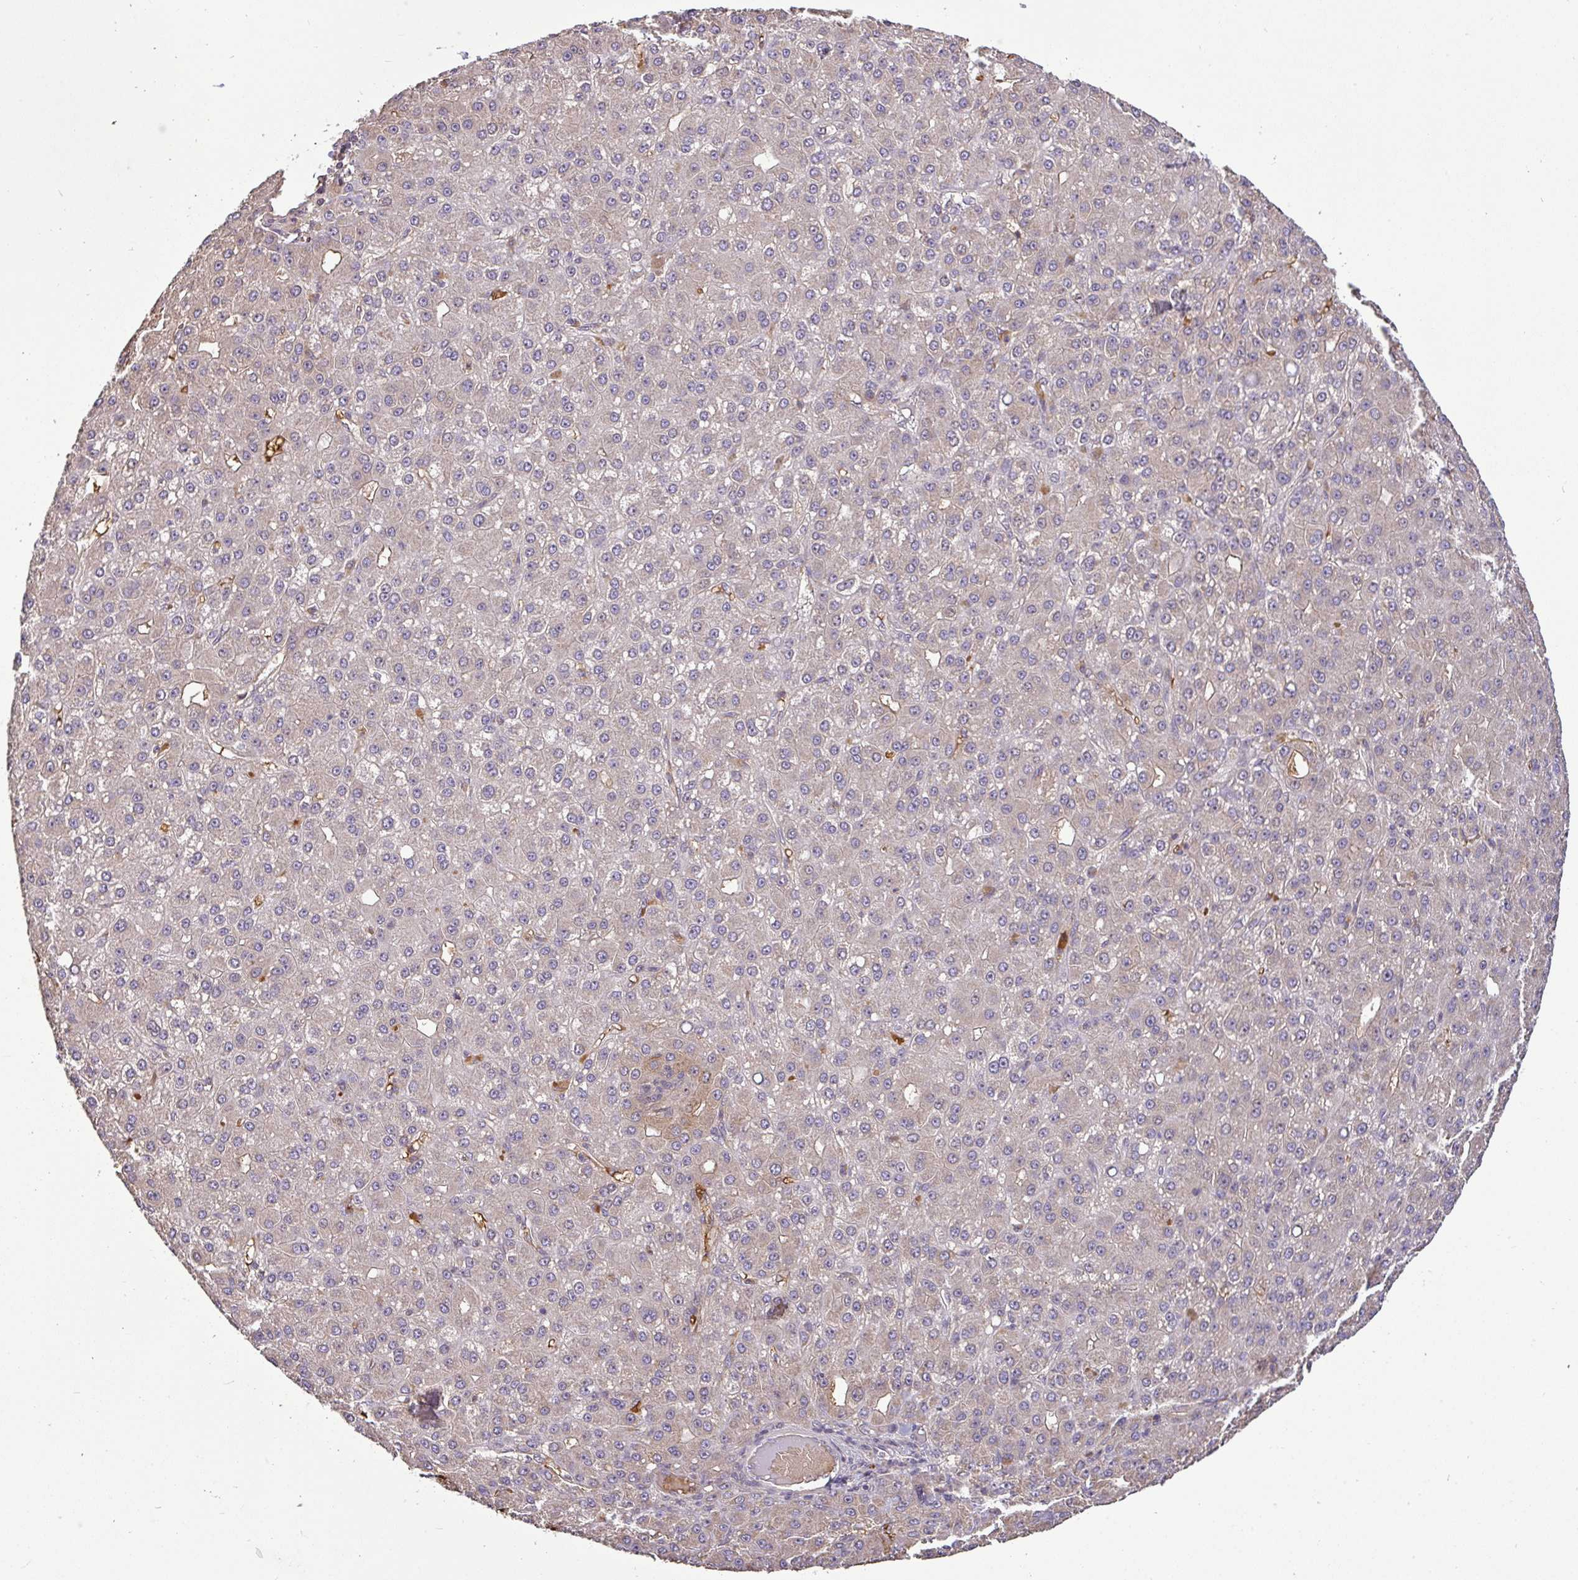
{"staining": {"intensity": "weak", "quantity": "<25%", "location": "cytoplasmic/membranous"}, "tissue": "liver cancer", "cell_type": "Tumor cells", "image_type": "cancer", "snomed": [{"axis": "morphology", "description": "Carcinoma, Hepatocellular, NOS"}, {"axis": "topography", "description": "Liver"}], "caption": "Image shows no significant protein positivity in tumor cells of liver hepatocellular carcinoma. Brightfield microscopy of IHC stained with DAB (3,3'-diaminobenzidine) (brown) and hematoxylin (blue), captured at high magnification.", "gene": "C1QTNF9B", "patient": {"sex": "male", "age": 67}}